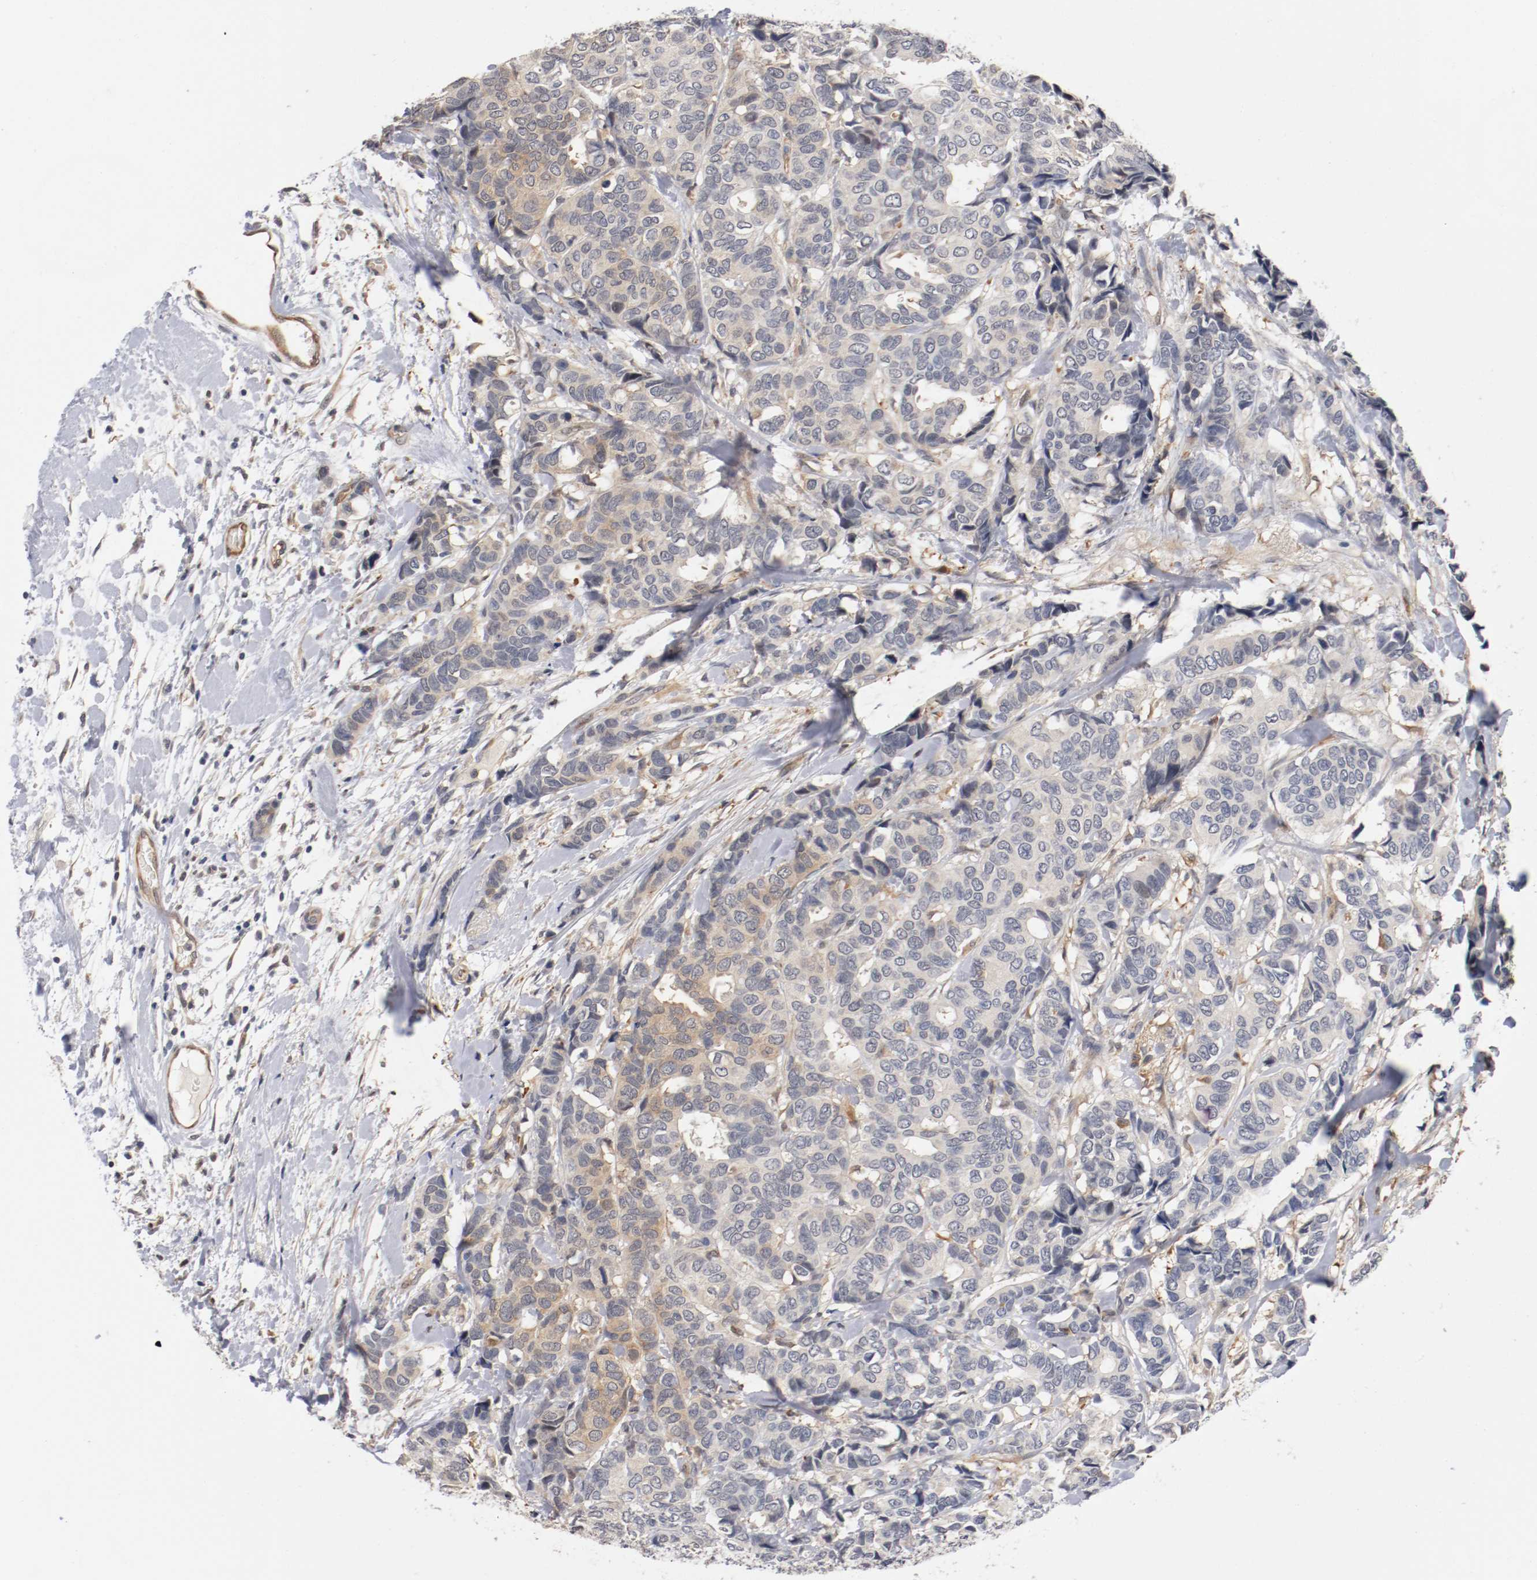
{"staining": {"intensity": "weak", "quantity": "25%-75%", "location": "cytoplasmic/membranous"}, "tissue": "breast cancer", "cell_type": "Tumor cells", "image_type": "cancer", "snomed": [{"axis": "morphology", "description": "Duct carcinoma"}, {"axis": "topography", "description": "Breast"}], "caption": "A photomicrograph of breast cancer (invasive ductal carcinoma) stained for a protein demonstrates weak cytoplasmic/membranous brown staining in tumor cells.", "gene": "RBM23", "patient": {"sex": "female", "age": 87}}